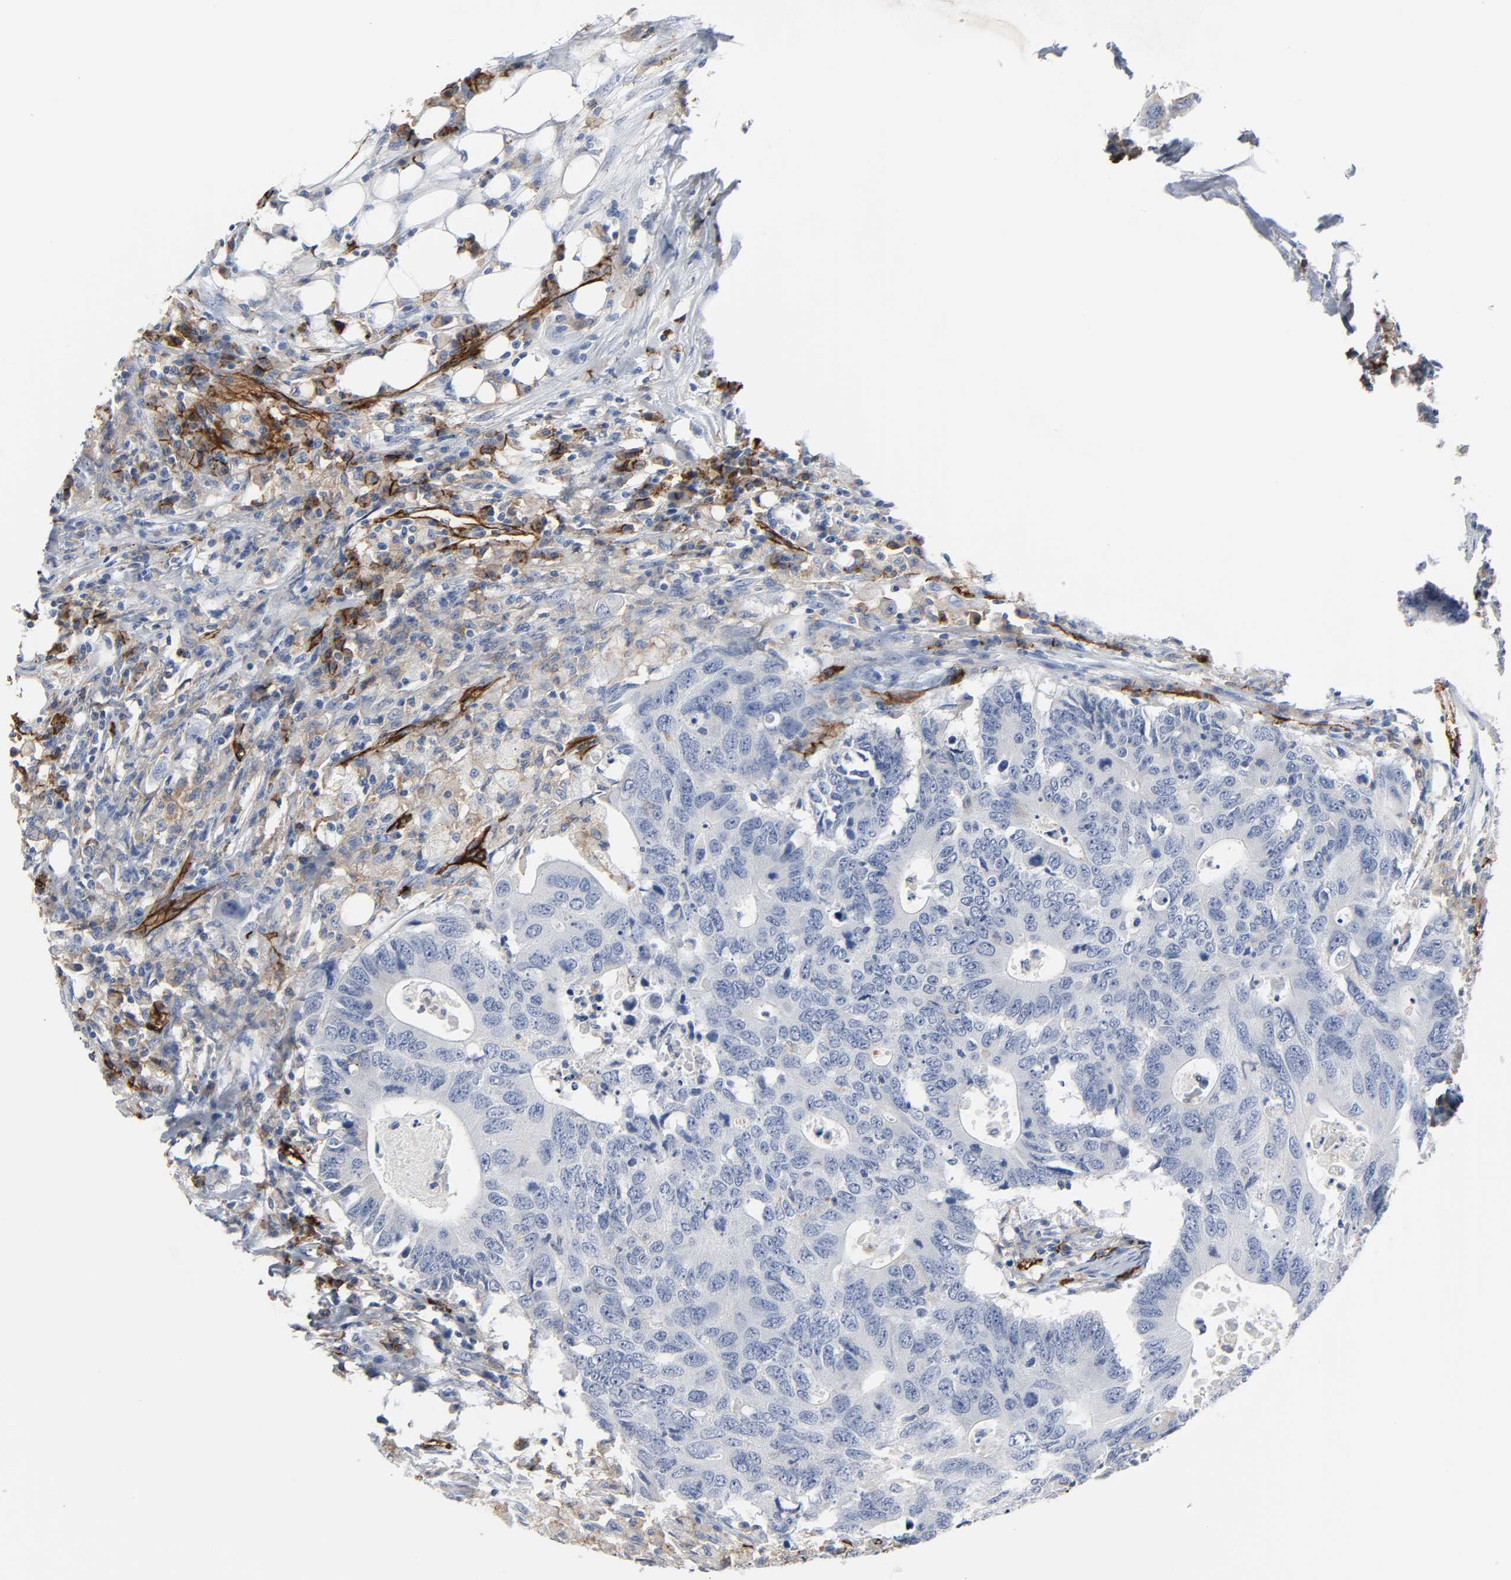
{"staining": {"intensity": "negative", "quantity": "none", "location": "none"}, "tissue": "colorectal cancer", "cell_type": "Tumor cells", "image_type": "cancer", "snomed": [{"axis": "morphology", "description": "Adenocarcinoma, NOS"}, {"axis": "topography", "description": "Colon"}], "caption": "DAB immunohistochemical staining of colorectal adenocarcinoma exhibits no significant staining in tumor cells.", "gene": "PECAM1", "patient": {"sex": "male", "age": 71}}